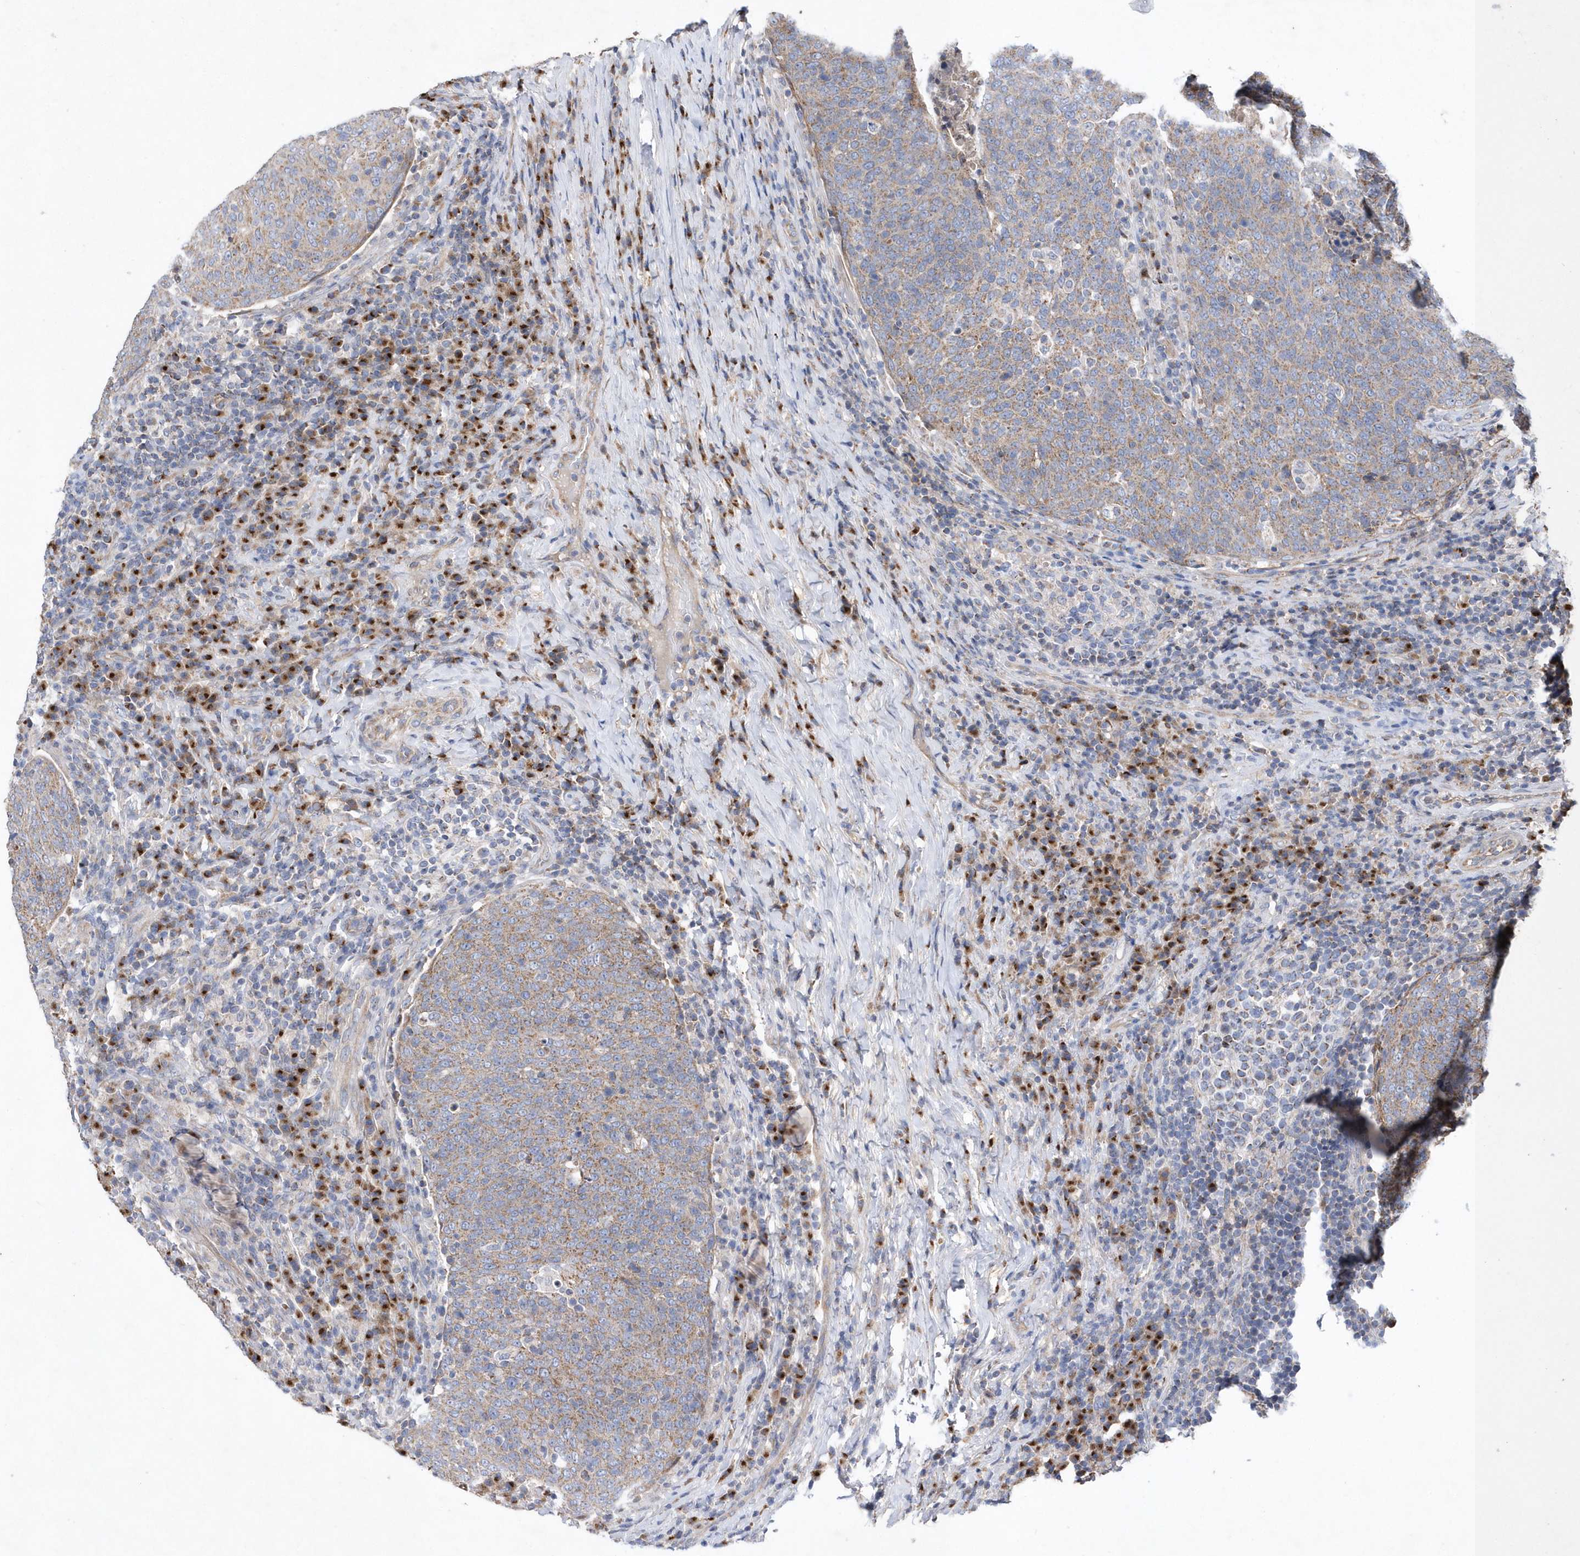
{"staining": {"intensity": "moderate", "quantity": ">75%", "location": "cytoplasmic/membranous"}, "tissue": "head and neck cancer", "cell_type": "Tumor cells", "image_type": "cancer", "snomed": [{"axis": "morphology", "description": "Squamous cell carcinoma, NOS"}, {"axis": "morphology", "description": "Squamous cell carcinoma, metastatic, NOS"}, {"axis": "topography", "description": "Lymph node"}, {"axis": "topography", "description": "Head-Neck"}], "caption": "Moderate cytoplasmic/membranous expression for a protein is appreciated in about >75% of tumor cells of head and neck cancer (squamous cell carcinoma) using IHC.", "gene": "METTL8", "patient": {"sex": "male", "age": 62}}